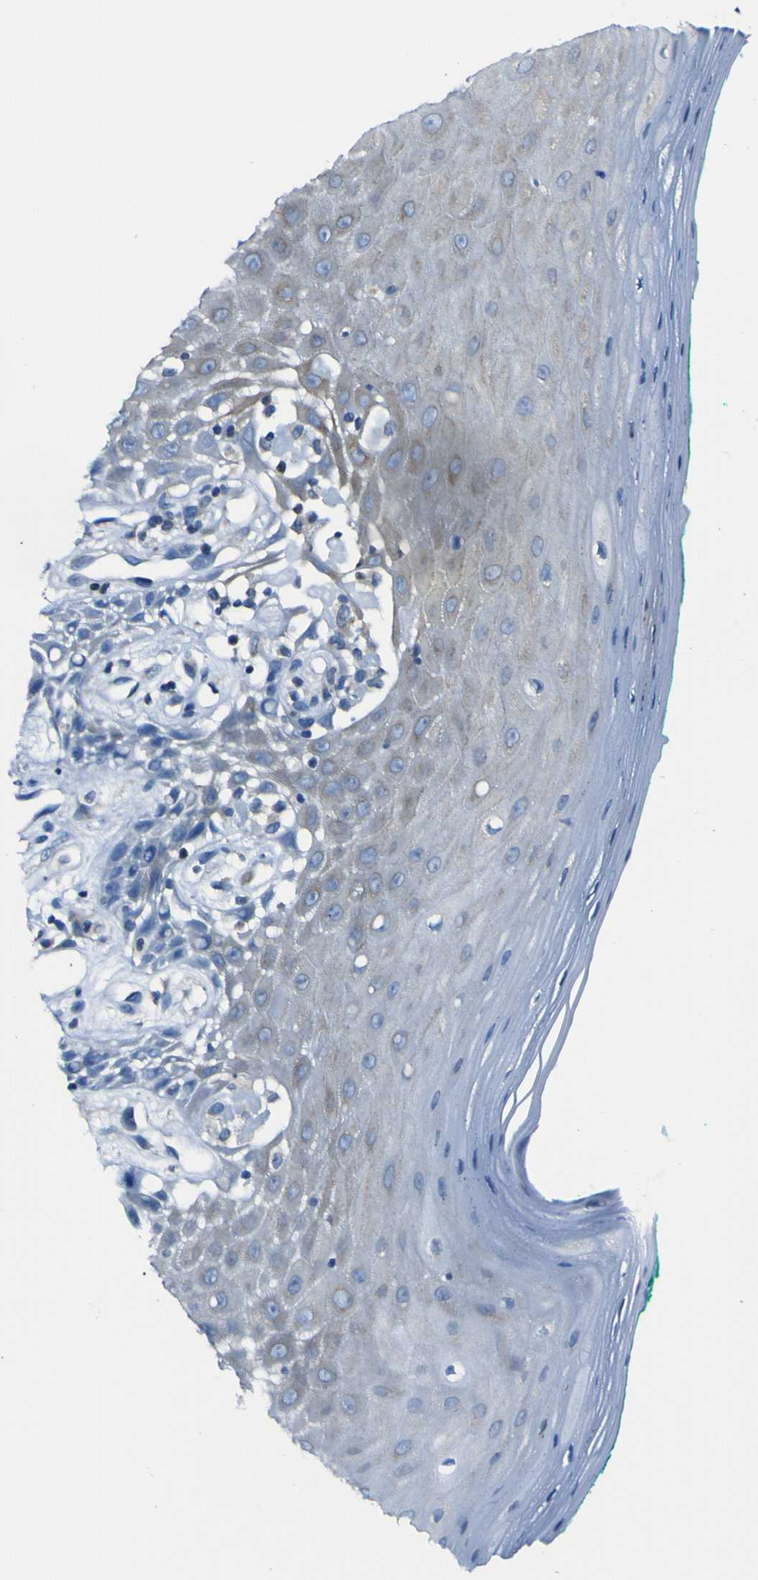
{"staining": {"intensity": "negative", "quantity": "none", "location": "none"}, "tissue": "oral mucosa", "cell_type": "Squamous epithelial cells", "image_type": "normal", "snomed": [{"axis": "morphology", "description": "Normal tissue, NOS"}, {"axis": "morphology", "description": "Squamous cell carcinoma, NOS"}, {"axis": "topography", "description": "Skeletal muscle"}, {"axis": "topography", "description": "Oral tissue"}, {"axis": "topography", "description": "Head-Neck"}], "caption": "A micrograph of human oral mucosa is negative for staining in squamous epithelial cells. (Stains: DAB (3,3'-diaminobenzidine) immunohistochemistry (IHC) with hematoxylin counter stain, Microscopy: brightfield microscopy at high magnification).", "gene": "STIM1", "patient": {"sex": "female", "age": 84}}